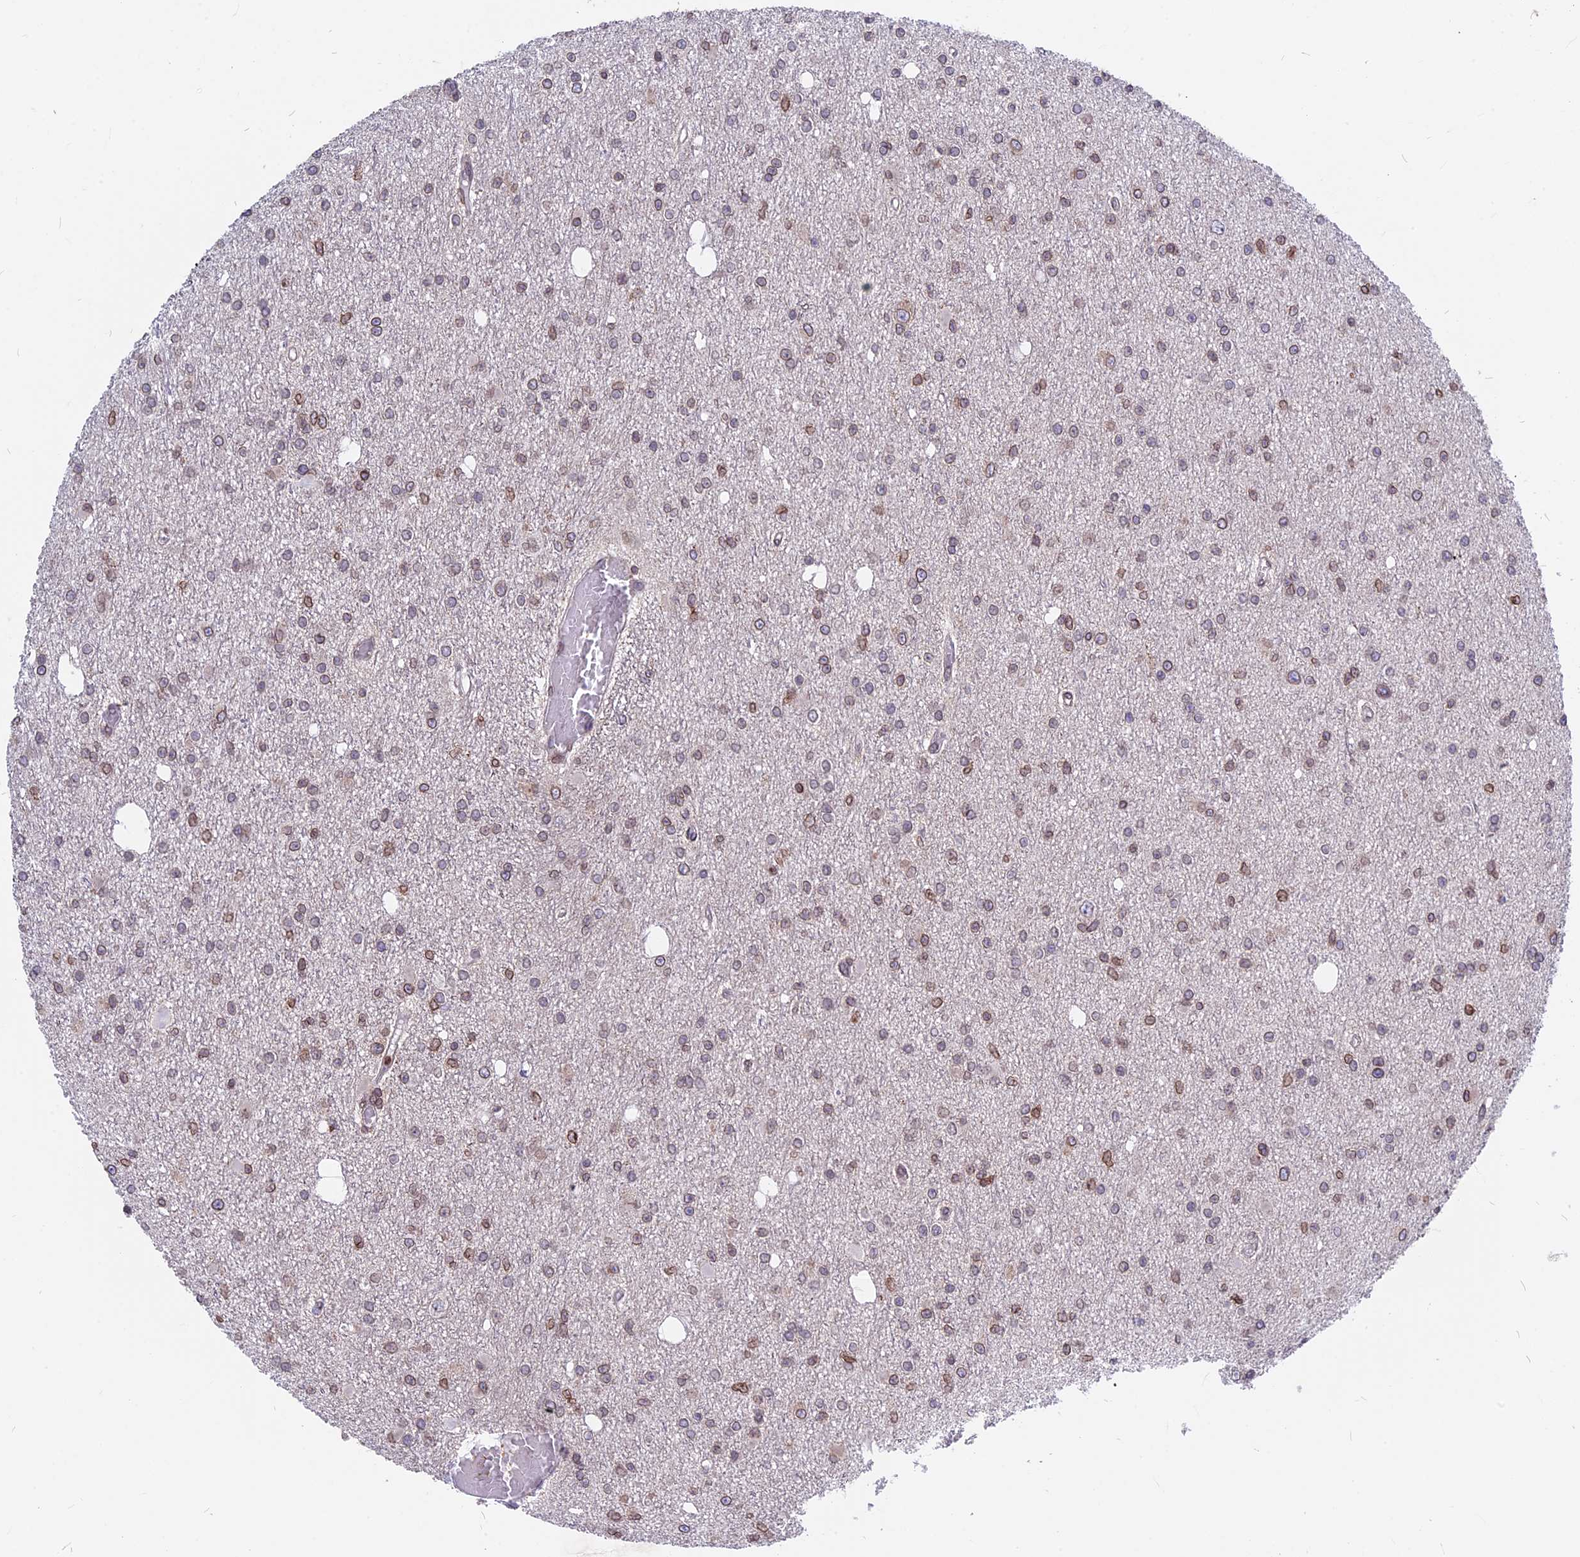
{"staining": {"intensity": "moderate", "quantity": ">75%", "location": "cytoplasmic/membranous,nuclear"}, "tissue": "glioma", "cell_type": "Tumor cells", "image_type": "cancer", "snomed": [{"axis": "morphology", "description": "Glioma, malignant, Low grade"}, {"axis": "topography", "description": "Brain"}], "caption": "Tumor cells show moderate cytoplasmic/membranous and nuclear expression in about >75% of cells in malignant glioma (low-grade). (DAB (3,3'-diaminobenzidine) IHC, brown staining for protein, blue staining for nuclei).", "gene": "PTCHD4", "patient": {"sex": "female", "age": 22}}